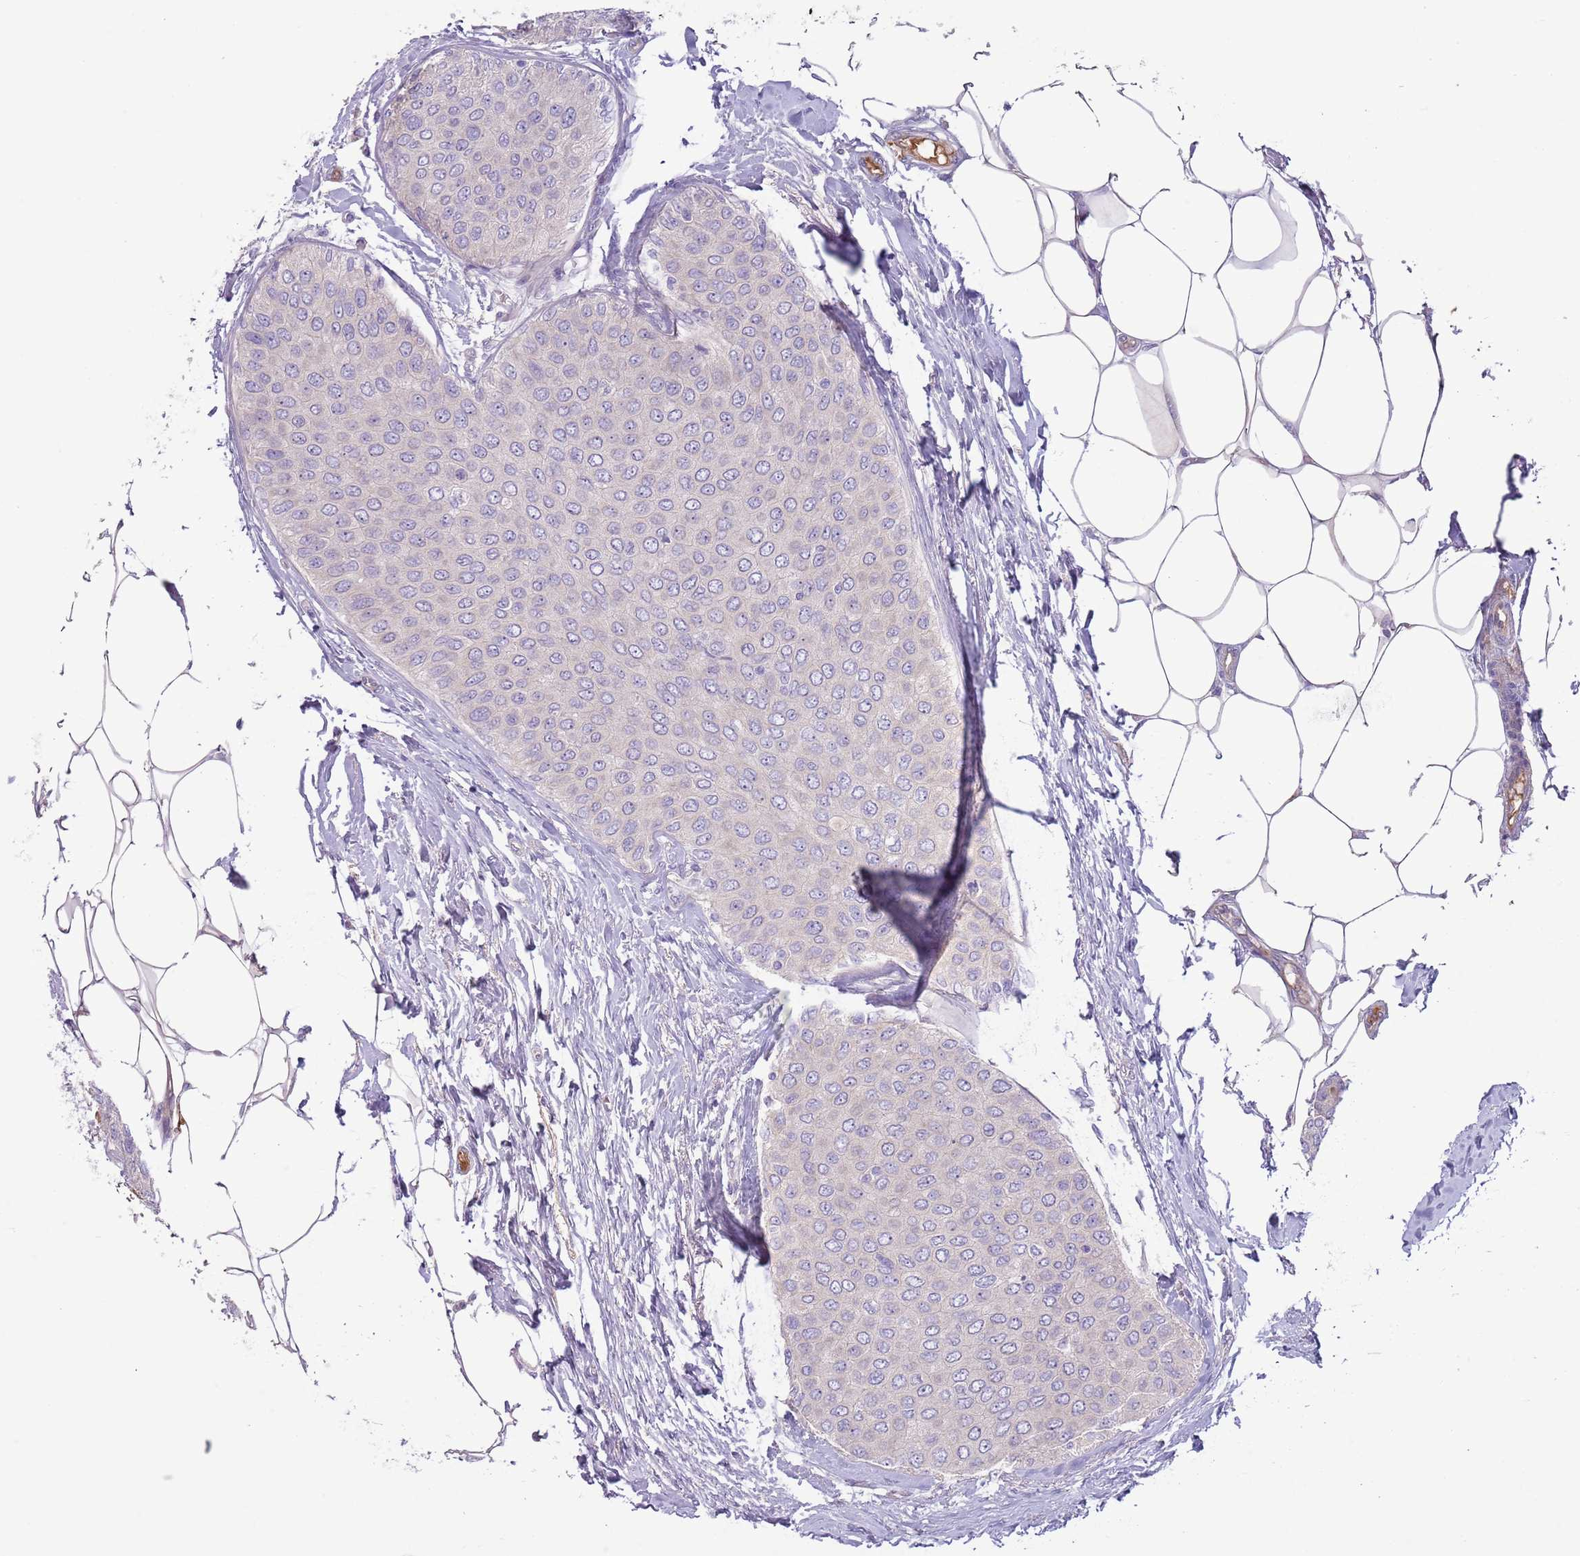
{"staining": {"intensity": "negative", "quantity": "none", "location": "none"}, "tissue": "breast cancer", "cell_type": "Tumor cells", "image_type": "cancer", "snomed": [{"axis": "morphology", "description": "Duct carcinoma"}, {"axis": "topography", "description": "Breast"}], "caption": "This is an IHC image of breast cancer (invasive ductal carcinoma). There is no positivity in tumor cells.", "gene": "CFH", "patient": {"sex": "female", "age": 72}}